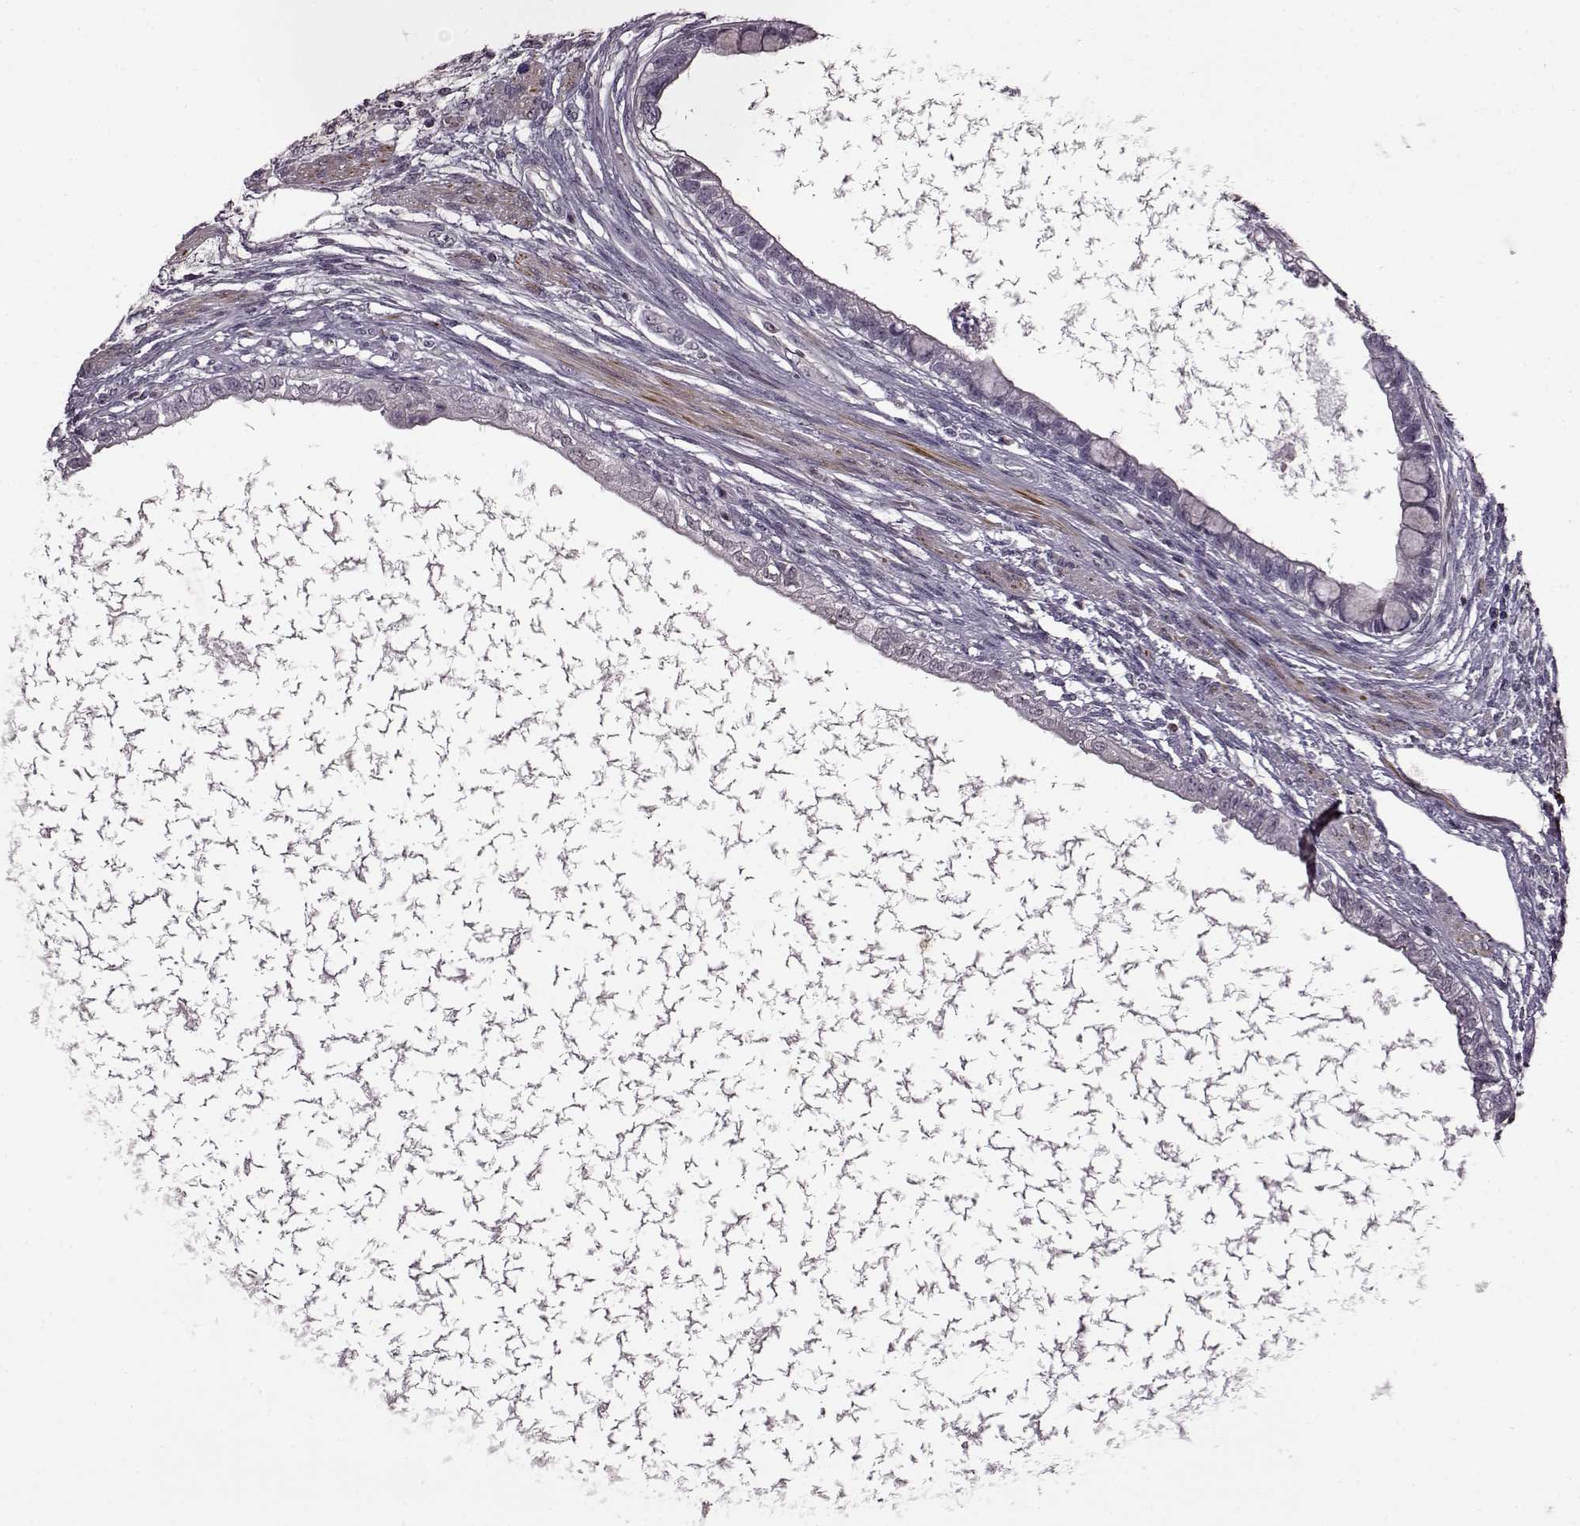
{"staining": {"intensity": "negative", "quantity": "none", "location": "none"}, "tissue": "testis cancer", "cell_type": "Tumor cells", "image_type": "cancer", "snomed": [{"axis": "morphology", "description": "Carcinoma, Embryonal, NOS"}, {"axis": "topography", "description": "Testis"}], "caption": "Tumor cells are negative for protein expression in human testis embryonal carcinoma.", "gene": "CNGA3", "patient": {"sex": "male", "age": 26}}